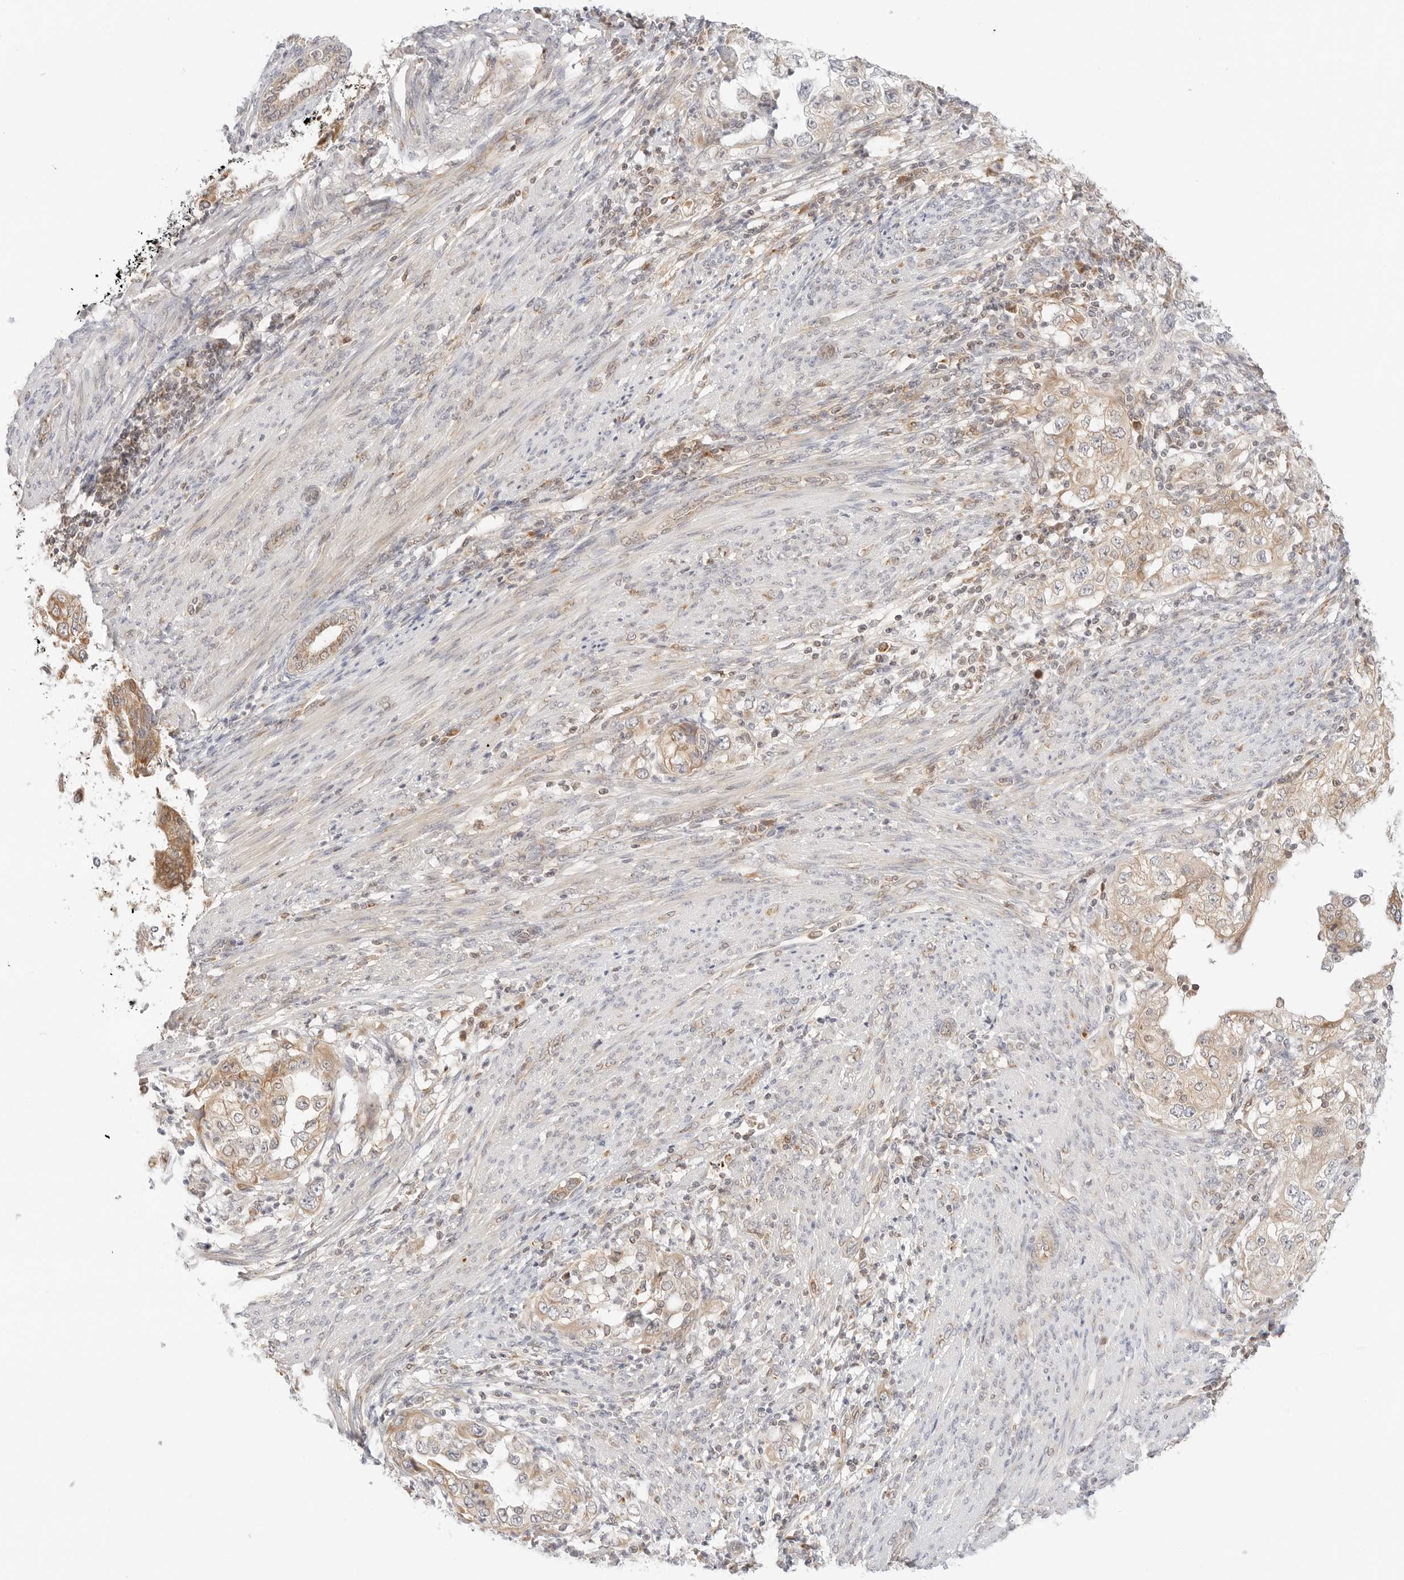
{"staining": {"intensity": "moderate", "quantity": ">75%", "location": "cytoplasmic/membranous"}, "tissue": "endometrial cancer", "cell_type": "Tumor cells", "image_type": "cancer", "snomed": [{"axis": "morphology", "description": "Adenocarcinoma, NOS"}, {"axis": "topography", "description": "Endometrium"}], "caption": "The immunohistochemical stain labels moderate cytoplasmic/membranous expression in tumor cells of endometrial adenocarcinoma tissue.", "gene": "ERO1B", "patient": {"sex": "female", "age": 85}}